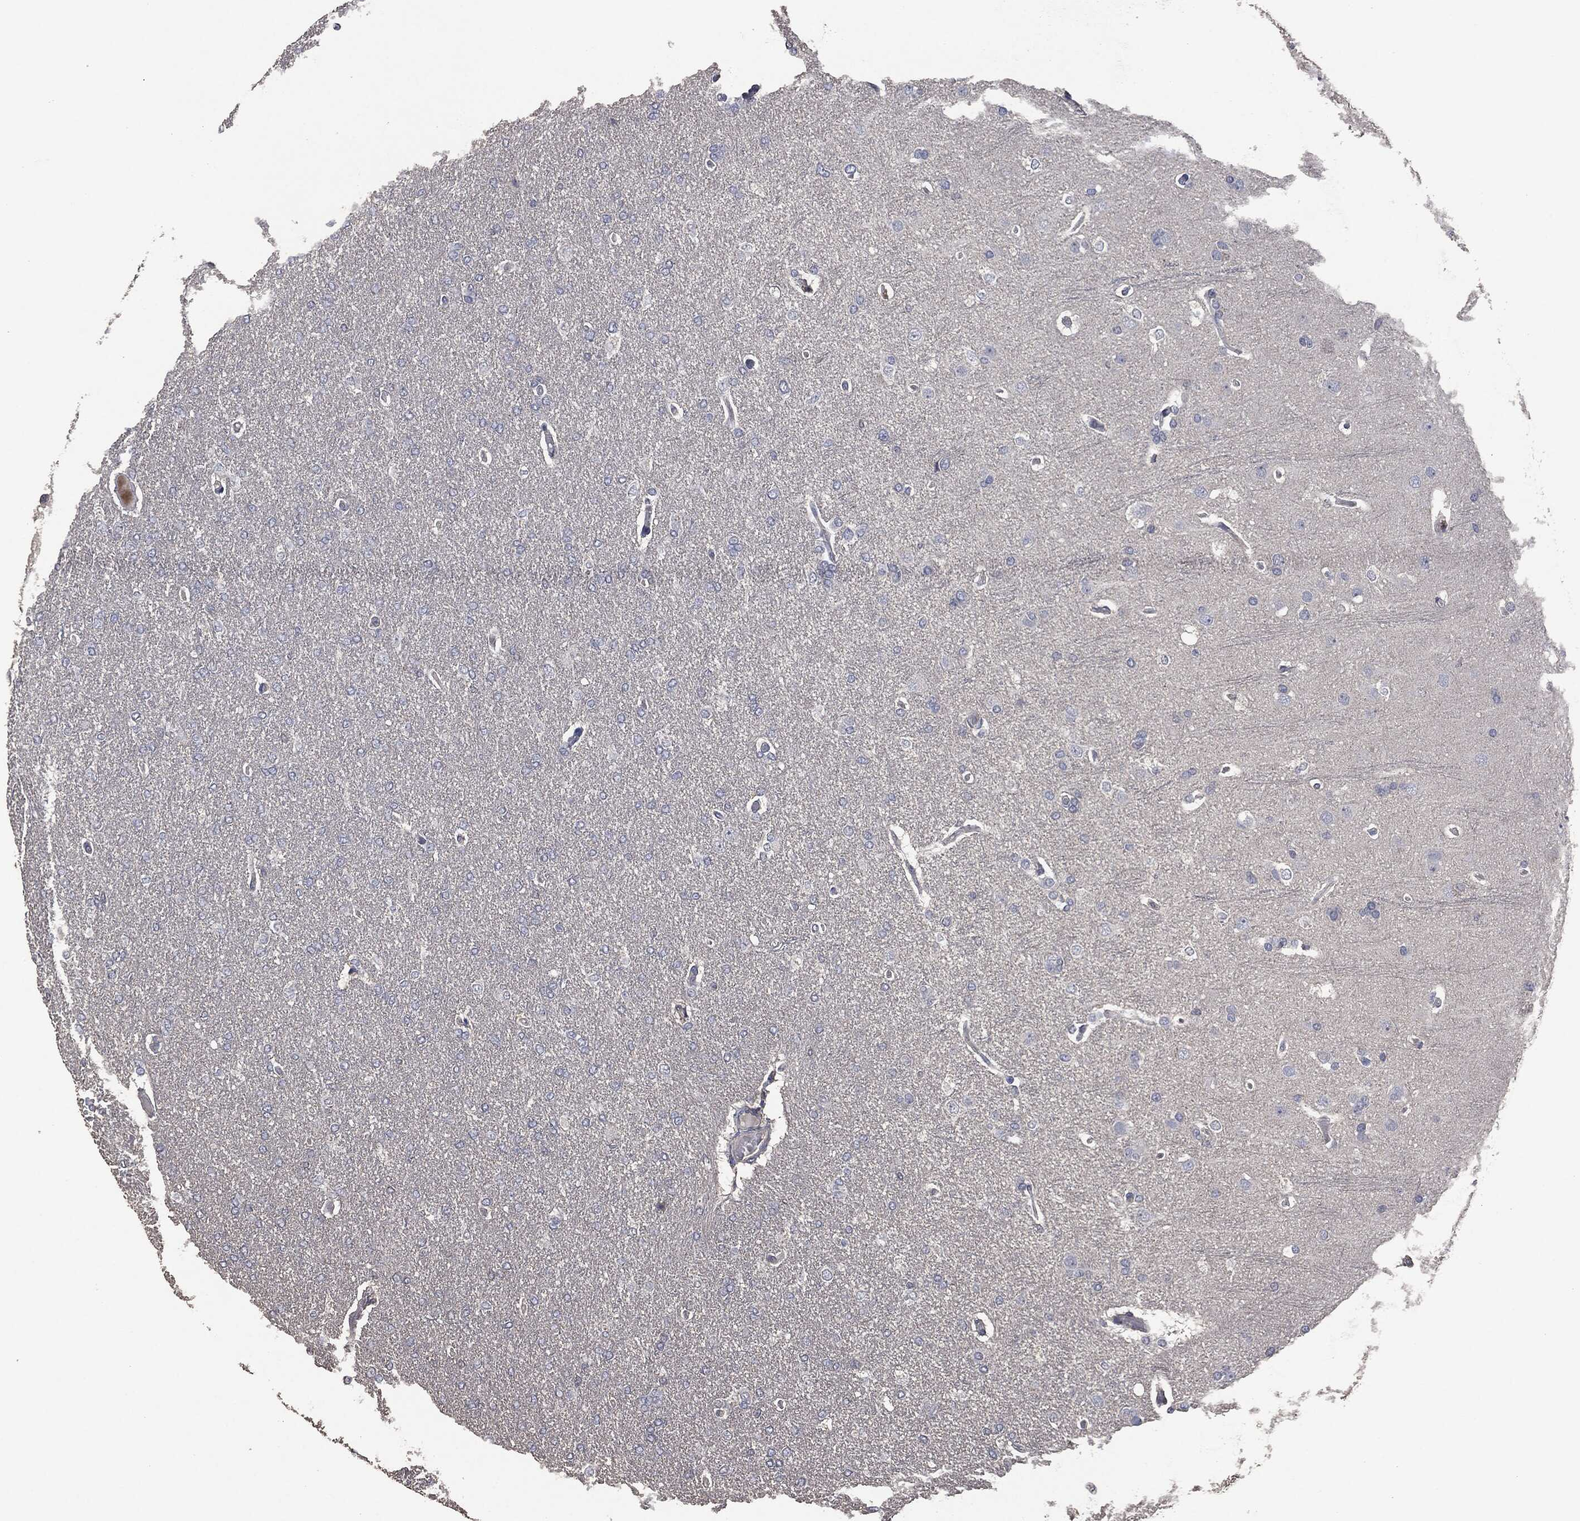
{"staining": {"intensity": "negative", "quantity": "none", "location": "none"}, "tissue": "glioma", "cell_type": "Tumor cells", "image_type": "cancer", "snomed": [{"axis": "morphology", "description": "Glioma, malignant, Low grade"}, {"axis": "topography", "description": "Brain"}], "caption": "Glioma was stained to show a protein in brown. There is no significant staining in tumor cells. The staining was performed using DAB to visualize the protein expression in brown, while the nuclei were stained in blue with hematoxylin (Magnification: 20x).", "gene": "MSLN", "patient": {"sex": "male", "age": 41}}